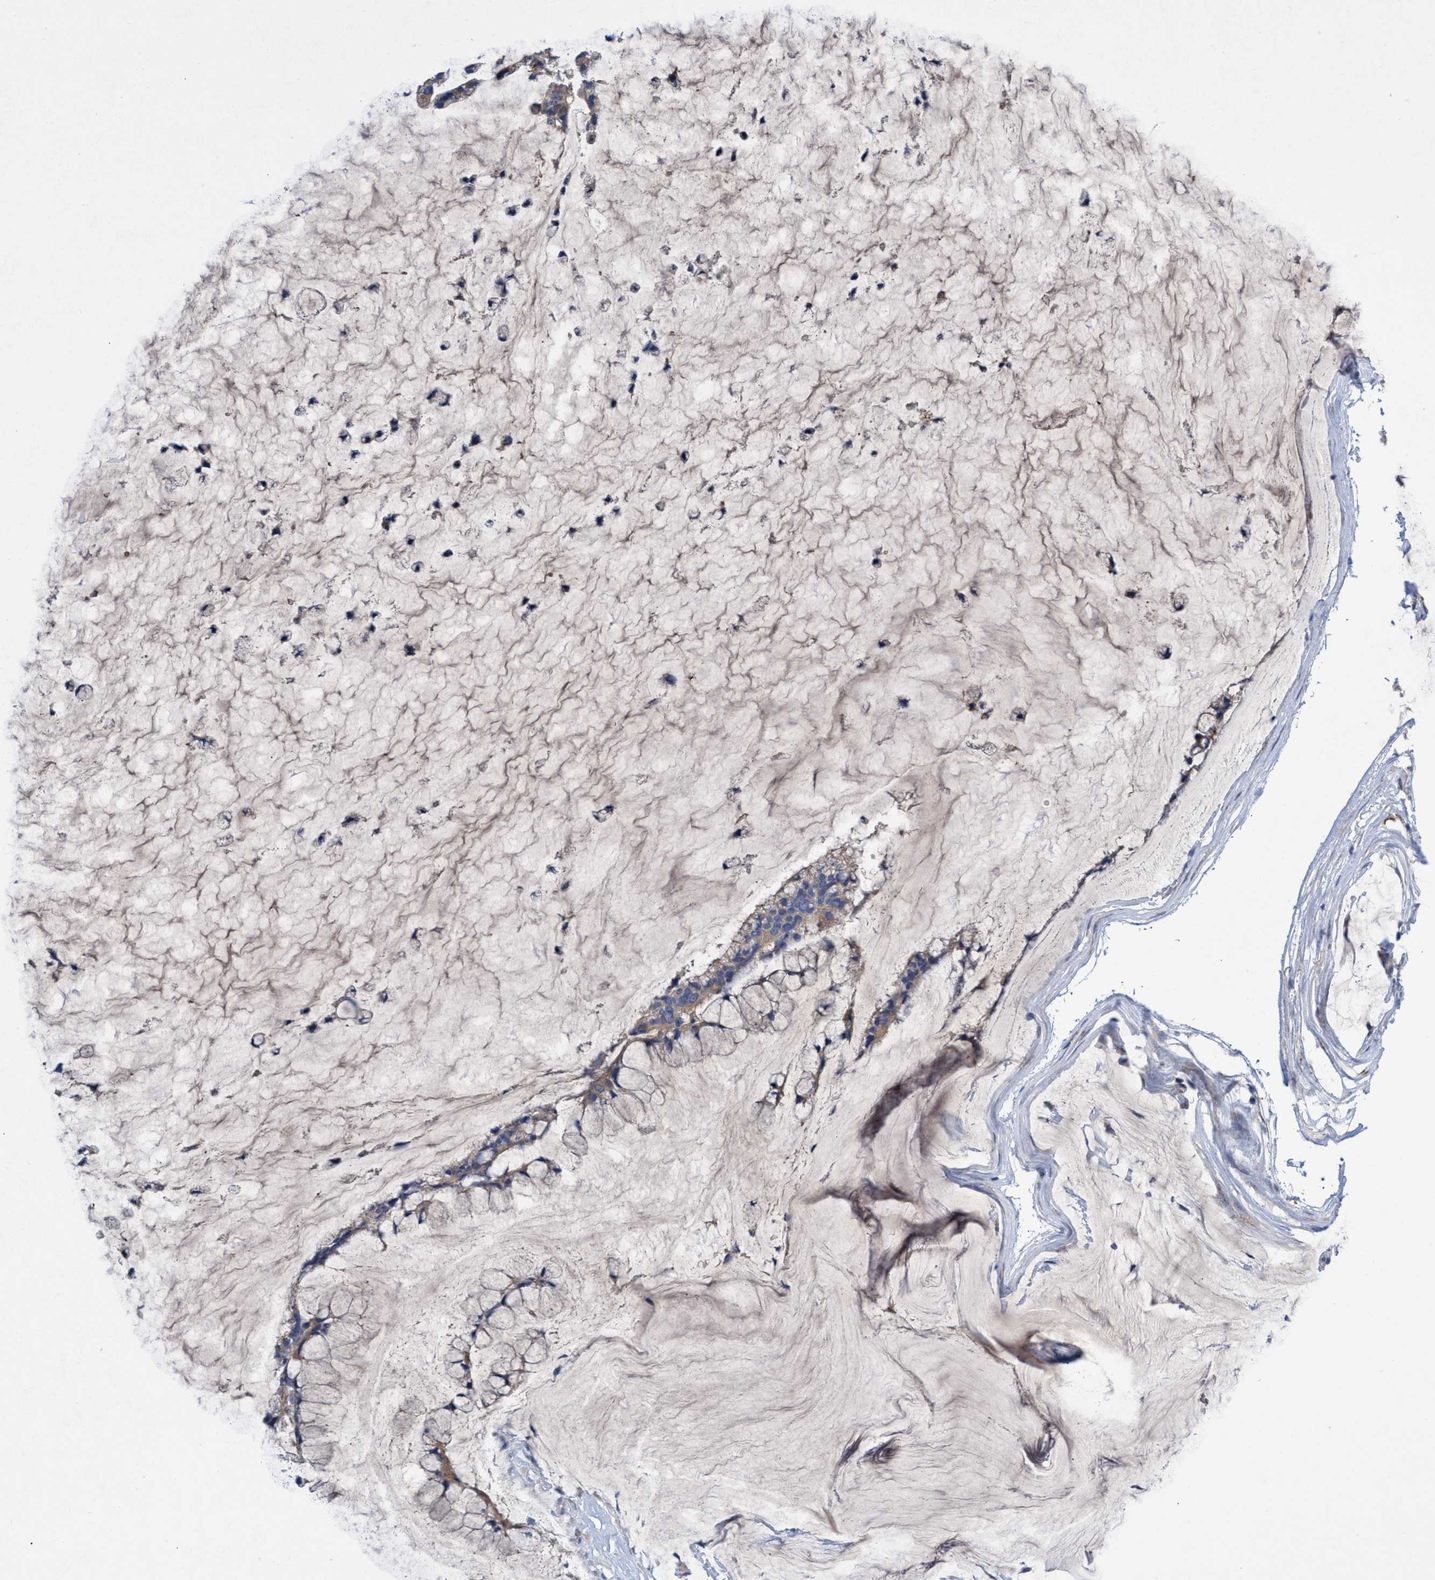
{"staining": {"intensity": "weak", "quantity": "<25%", "location": "cytoplasmic/membranous"}, "tissue": "ovarian cancer", "cell_type": "Tumor cells", "image_type": "cancer", "snomed": [{"axis": "morphology", "description": "Cystadenocarcinoma, mucinous, NOS"}, {"axis": "topography", "description": "Ovary"}], "caption": "An image of human mucinous cystadenocarcinoma (ovarian) is negative for staining in tumor cells.", "gene": "SVEP1", "patient": {"sex": "female", "age": 39}}